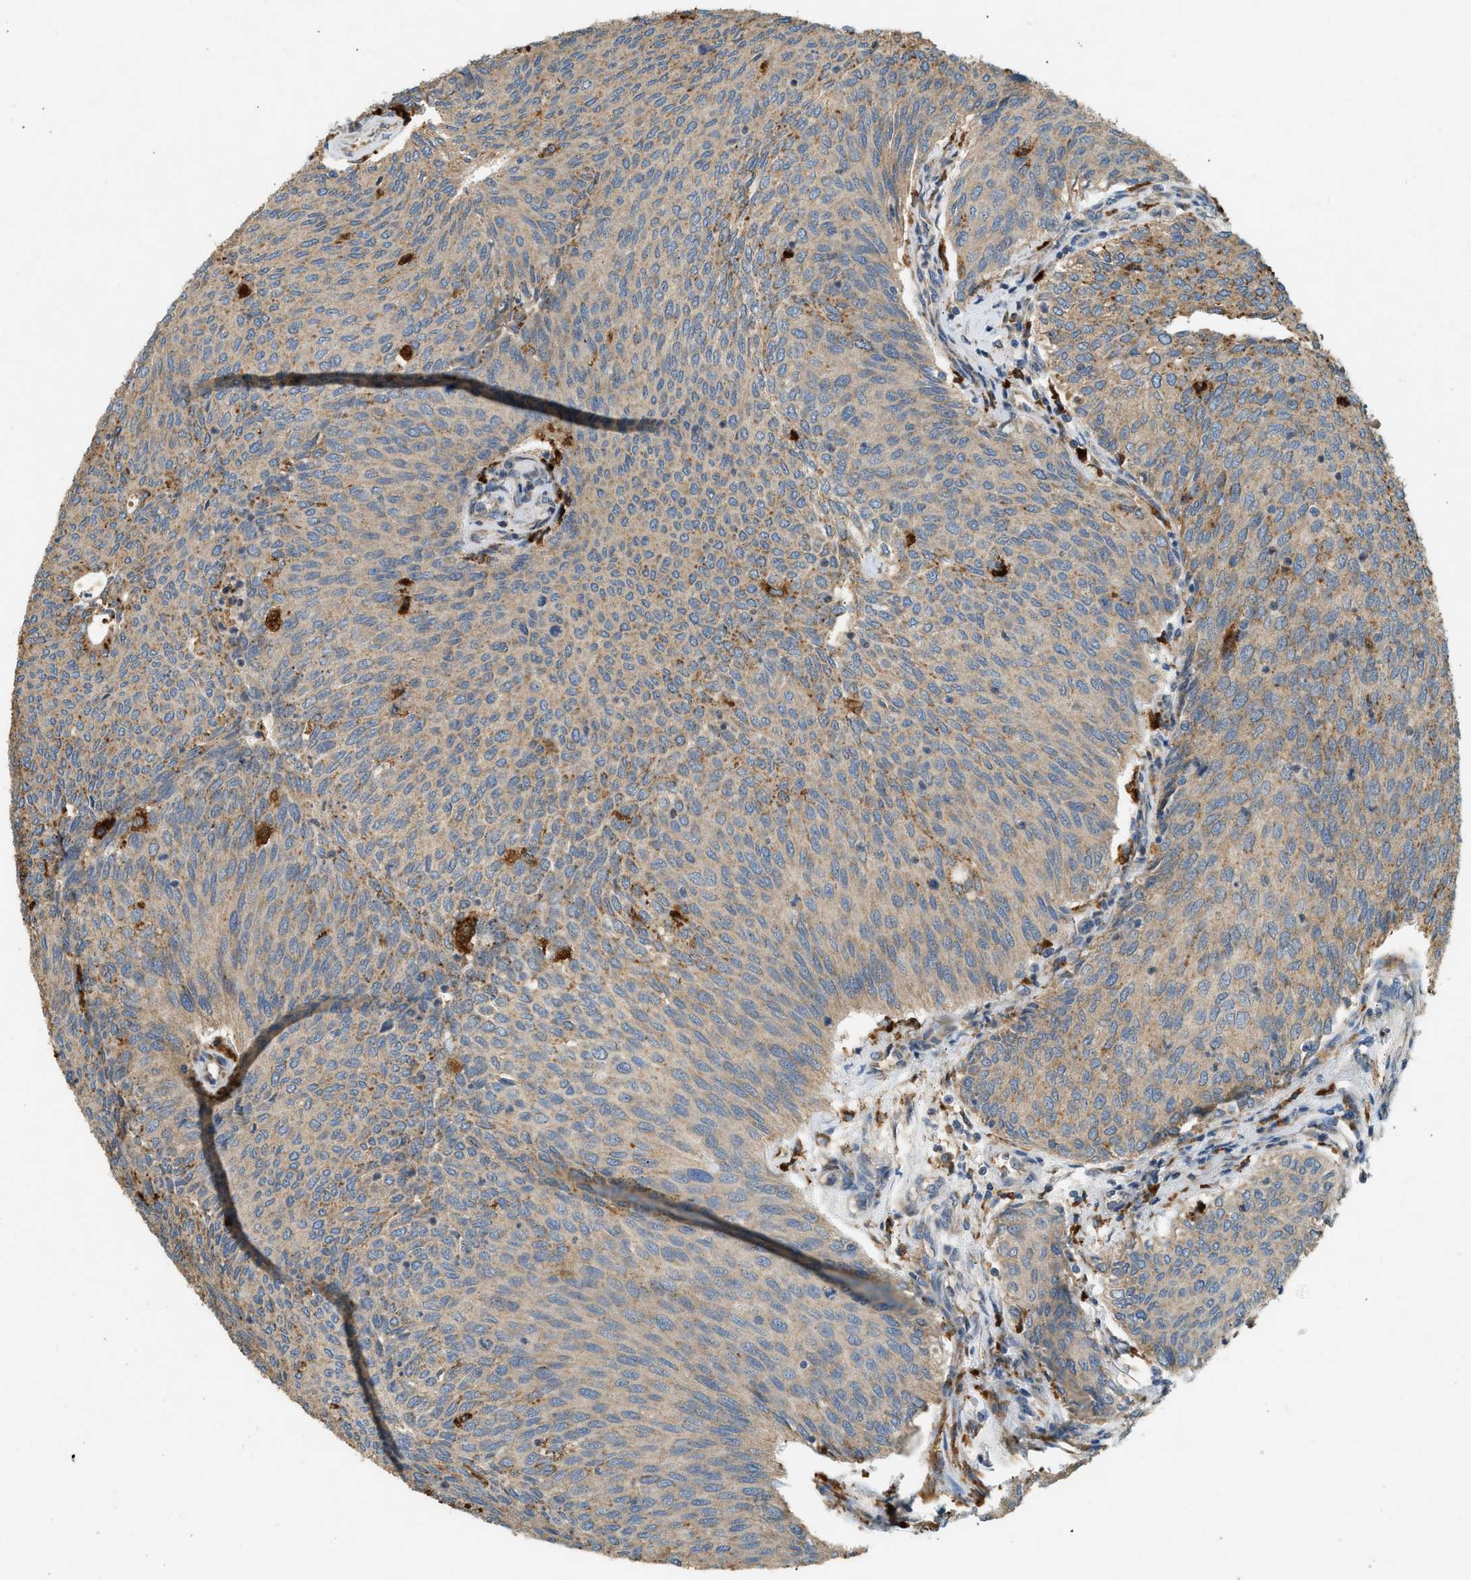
{"staining": {"intensity": "weak", "quantity": ">75%", "location": "cytoplasmic/membranous"}, "tissue": "urothelial cancer", "cell_type": "Tumor cells", "image_type": "cancer", "snomed": [{"axis": "morphology", "description": "Urothelial carcinoma, Low grade"}, {"axis": "topography", "description": "Urinary bladder"}], "caption": "Immunohistochemical staining of urothelial carcinoma (low-grade) exhibits low levels of weak cytoplasmic/membranous protein staining in approximately >75% of tumor cells.", "gene": "CTSB", "patient": {"sex": "female", "age": 79}}